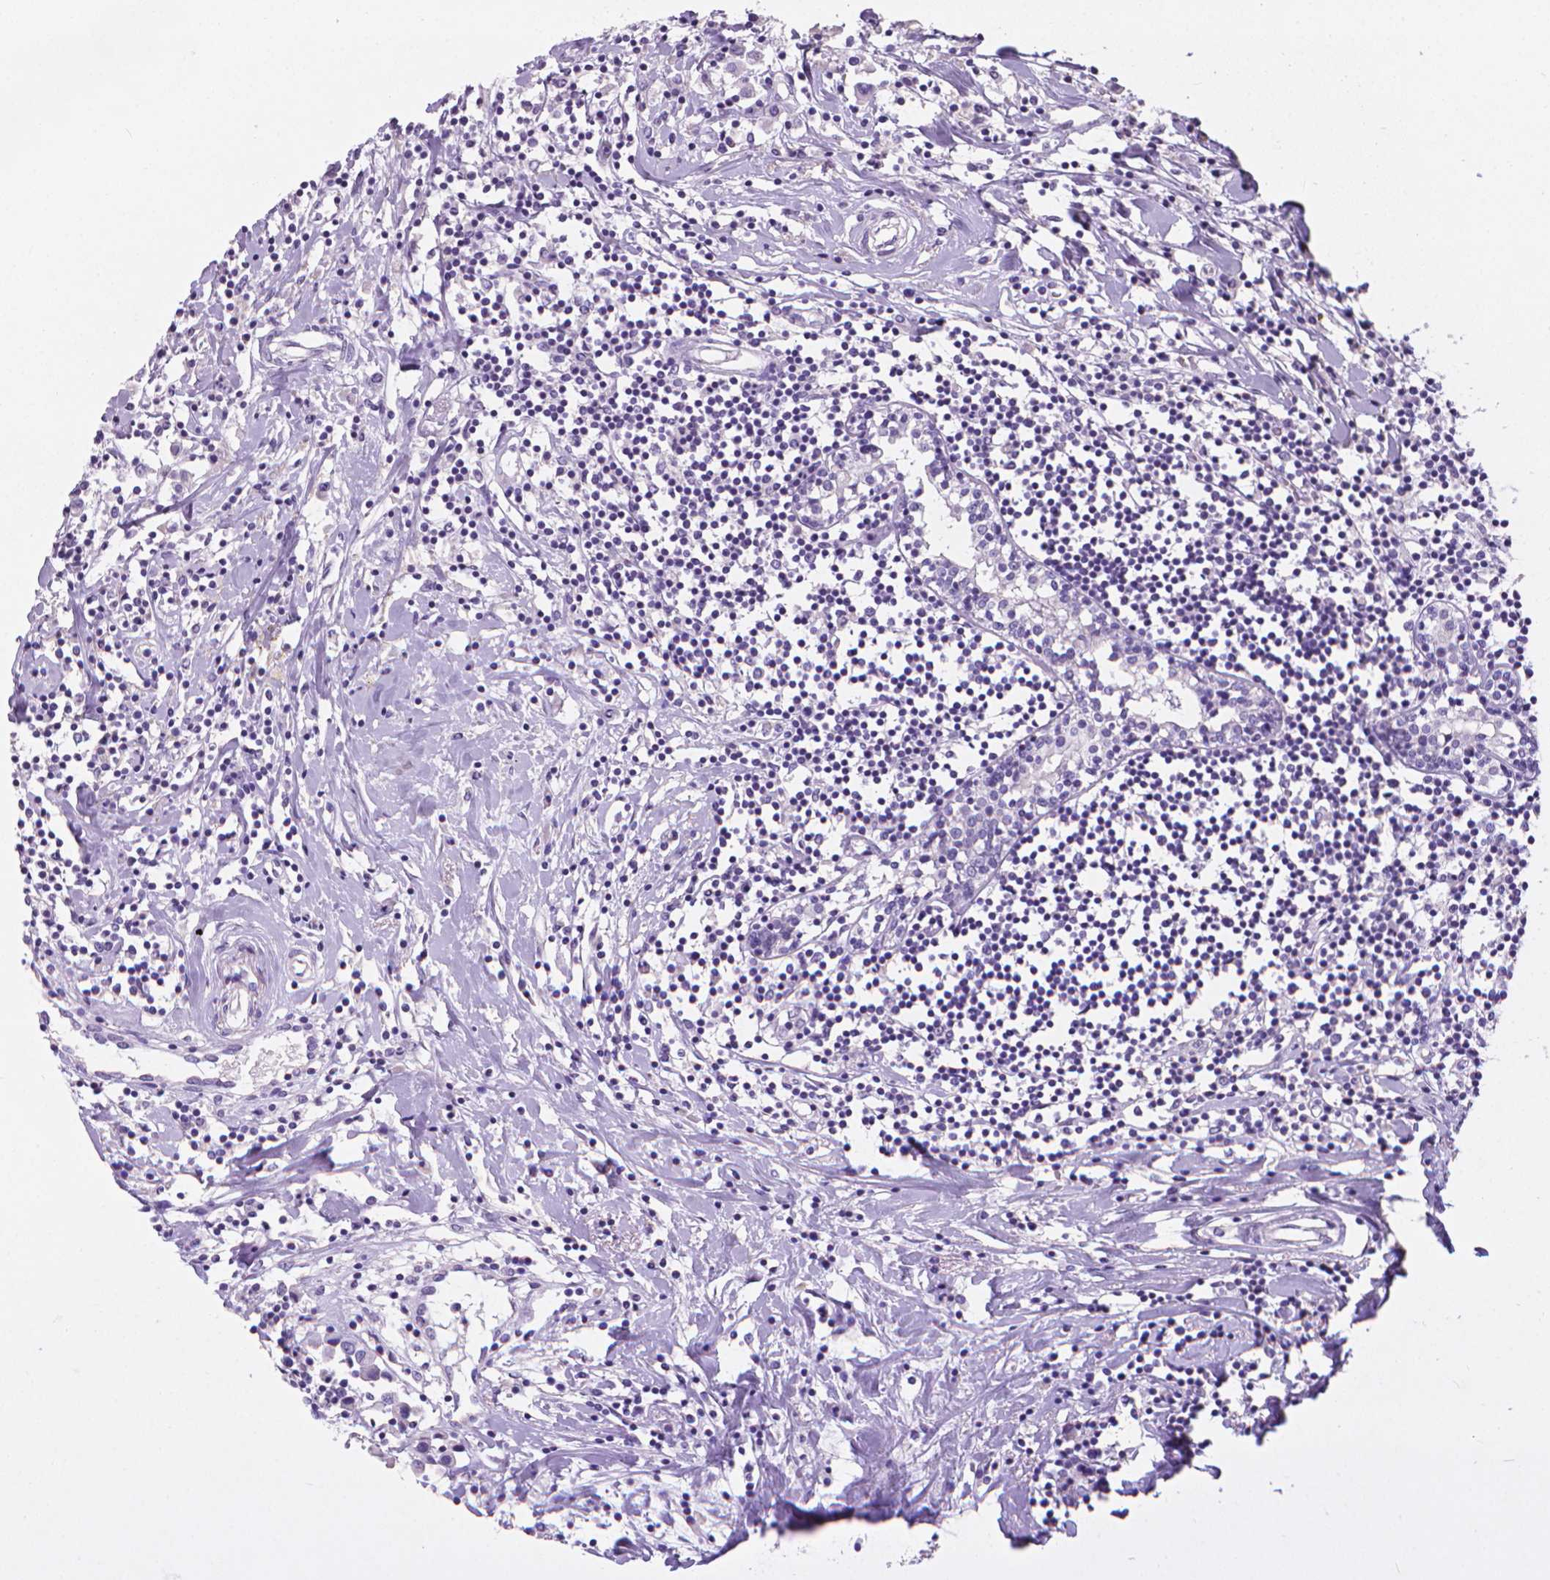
{"staining": {"intensity": "negative", "quantity": "none", "location": "none"}, "tissue": "breast cancer", "cell_type": "Tumor cells", "image_type": "cancer", "snomed": [{"axis": "morphology", "description": "Duct carcinoma"}, {"axis": "topography", "description": "Breast"}], "caption": "Micrograph shows no protein expression in tumor cells of breast cancer (infiltrating ductal carcinoma) tissue.", "gene": "XPNPEP2", "patient": {"sex": "female", "age": 61}}